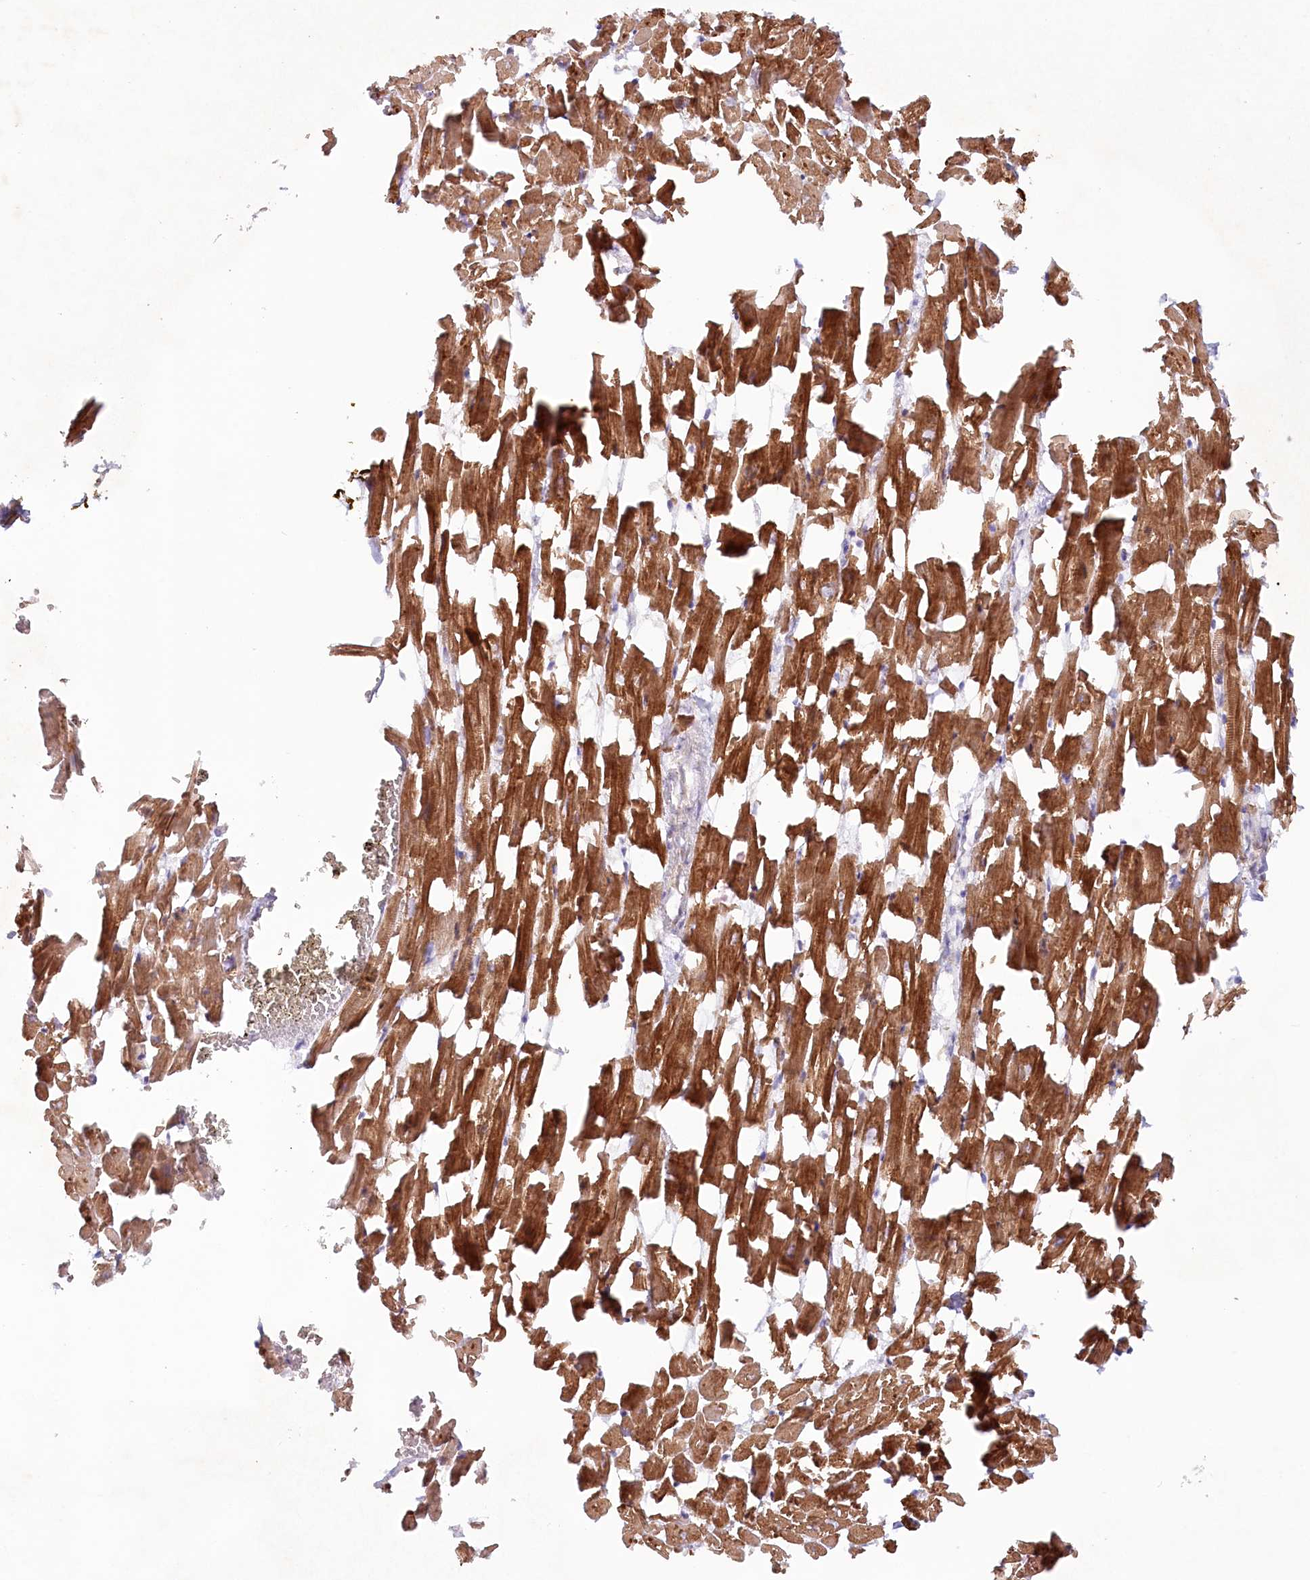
{"staining": {"intensity": "strong", "quantity": ">75%", "location": "cytoplasmic/membranous"}, "tissue": "heart muscle", "cell_type": "Cardiomyocytes", "image_type": "normal", "snomed": [{"axis": "morphology", "description": "Normal tissue, NOS"}, {"axis": "topography", "description": "Heart"}], "caption": "Immunohistochemistry (DAB) staining of benign heart muscle exhibits strong cytoplasmic/membranous protein expression in about >75% of cardiomyocytes.", "gene": "TNIP1", "patient": {"sex": "female", "age": 64}}